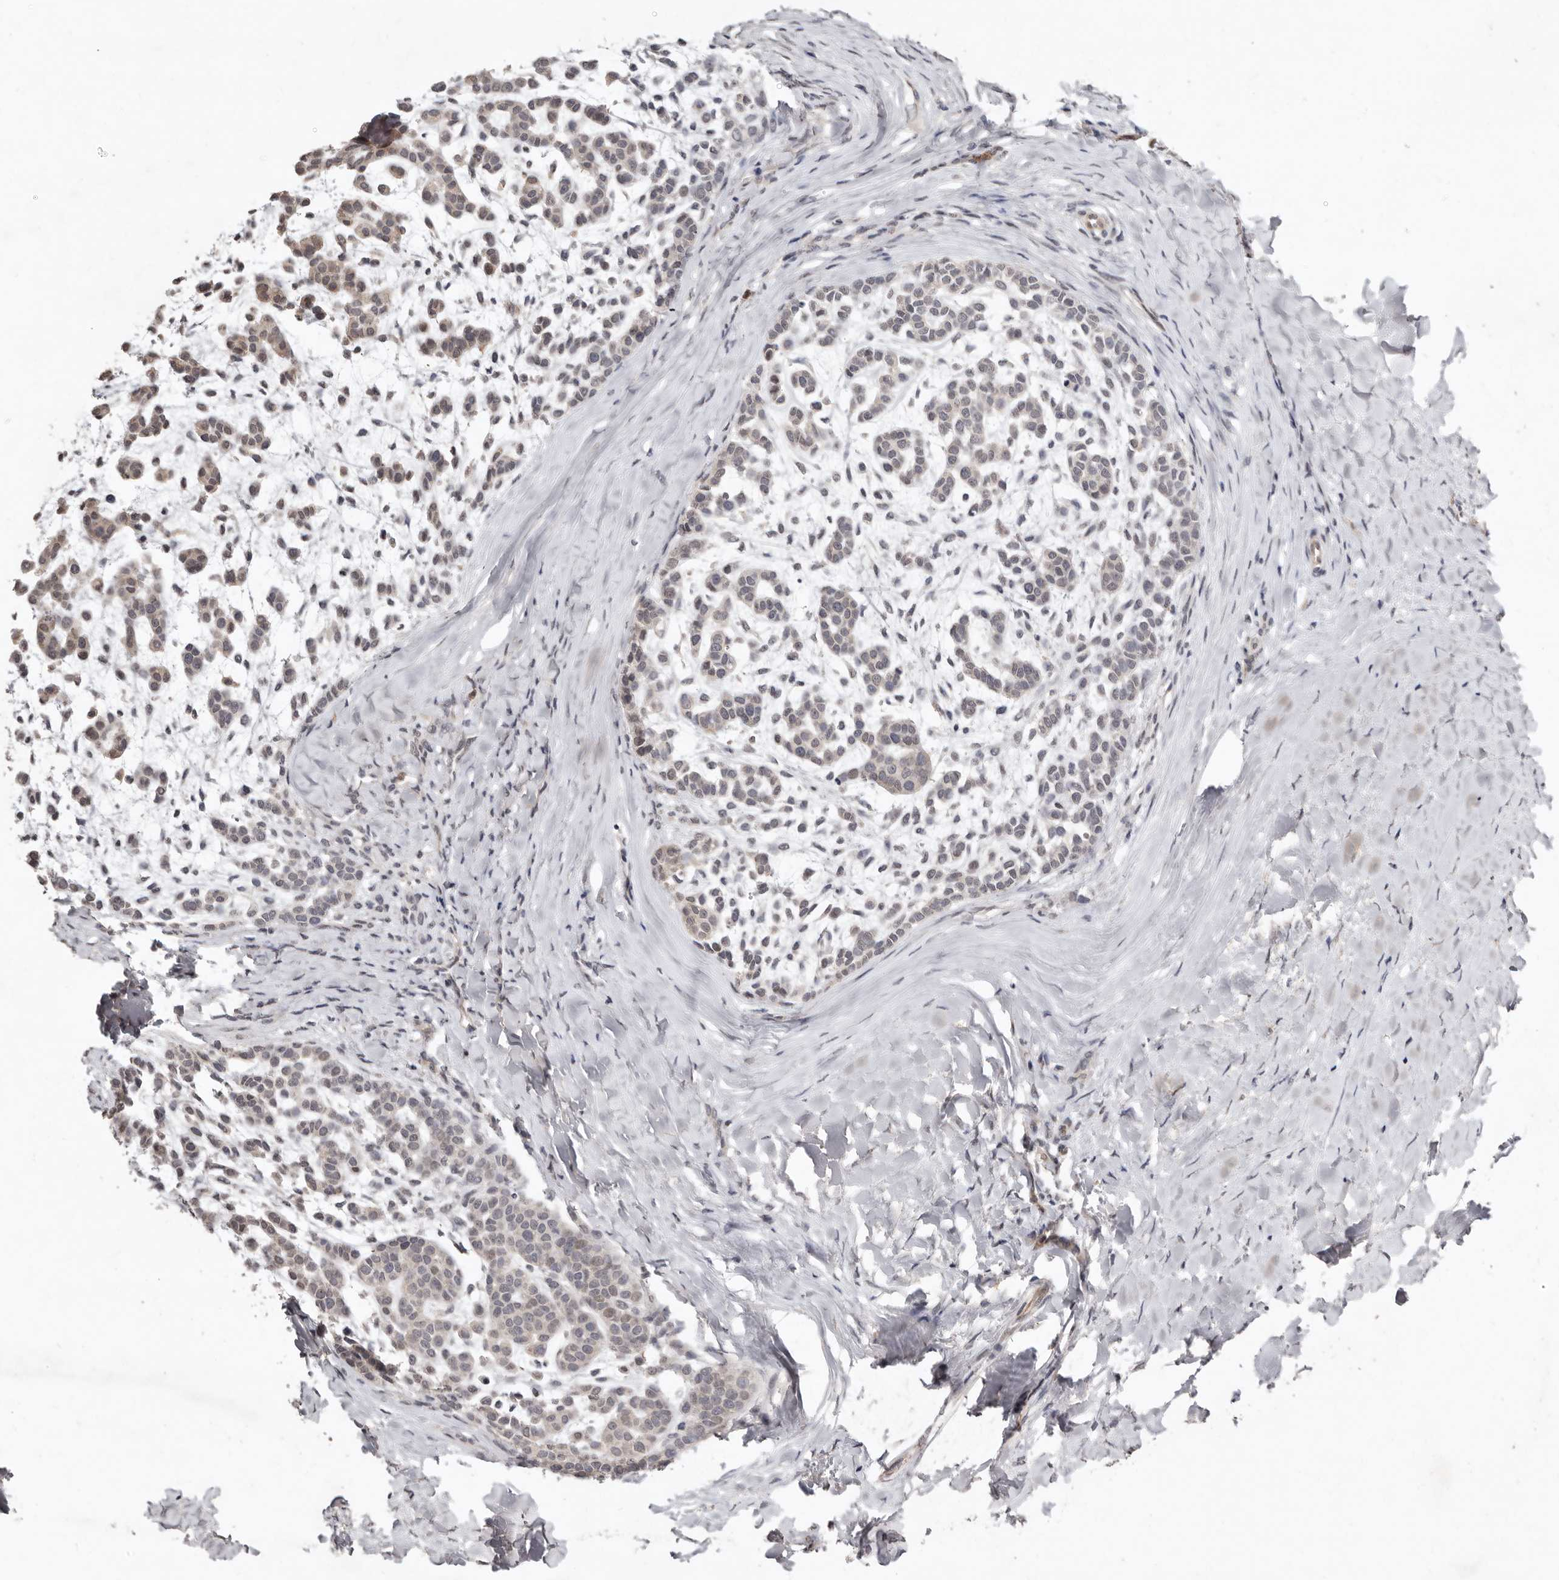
{"staining": {"intensity": "weak", "quantity": "<25%", "location": "cytoplasmic/membranous"}, "tissue": "head and neck cancer", "cell_type": "Tumor cells", "image_type": "cancer", "snomed": [{"axis": "morphology", "description": "Adenocarcinoma, NOS"}, {"axis": "morphology", "description": "Adenoma, NOS"}, {"axis": "topography", "description": "Head-Neck"}], "caption": "This is an immunohistochemistry (IHC) micrograph of human head and neck adenocarcinoma. There is no expression in tumor cells.", "gene": "SULT1E1", "patient": {"sex": "female", "age": 55}}